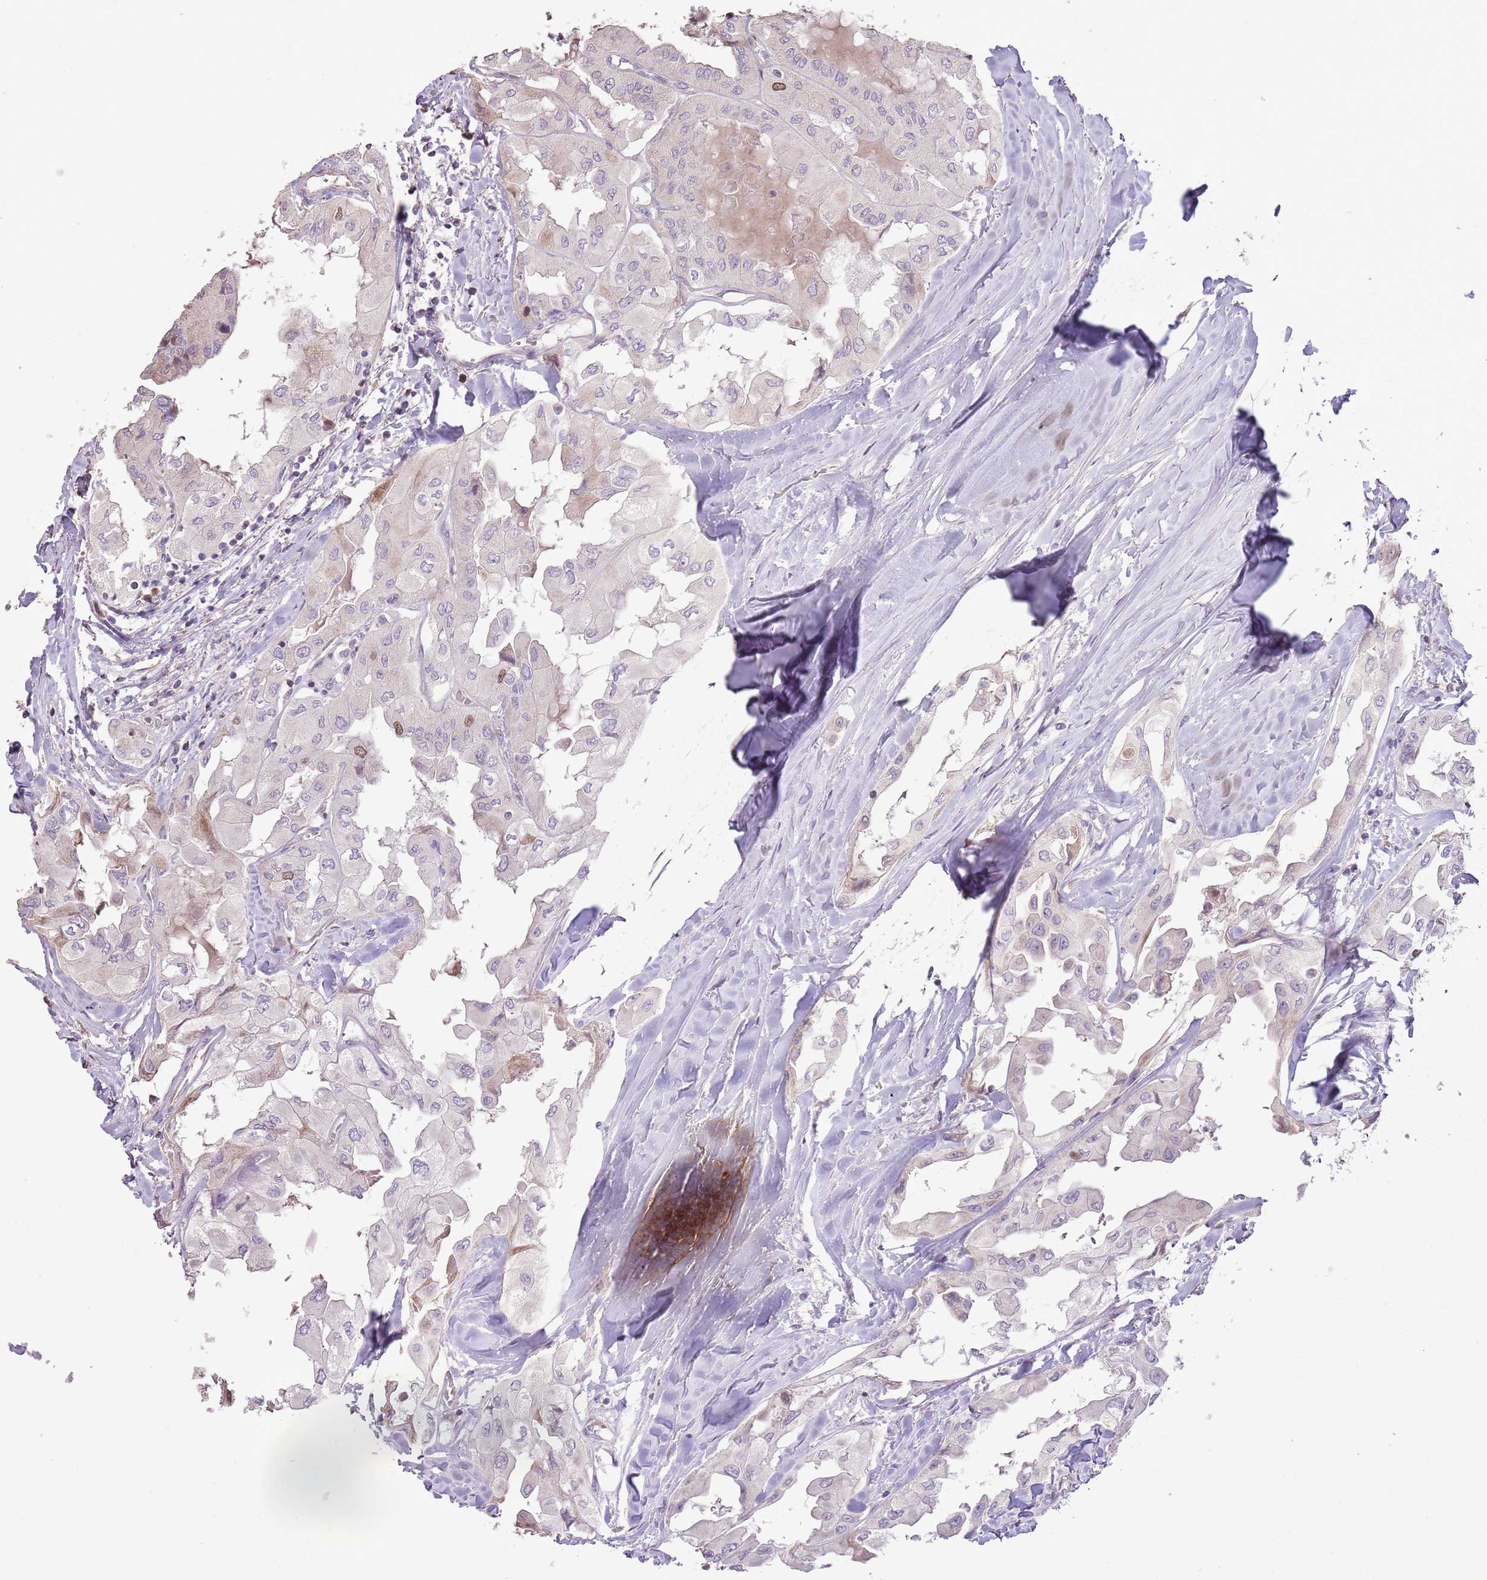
{"staining": {"intensity": "moderate", "quantity": "<25%", "location": "nuclear"}, "tissue": "thyroid cancer", "cell_type": "Tumor cells", "image_type": "cancer", "snomed": [{"axis": "morphology", "description": "Normal tissue, NOS"}, {"axis": "morphology", "description": "Papillary adenocarcinoma, NOS"}, {"axis": "topography", "description": "Thyroid gland"}], "caption": "DAB immunohistochemical staining of thyroid cancer displays moderate nuclear protein staining in about <25% of tumor cells.", "gene": "GMNN", "patient": {"sex": "female", "age": 59}}